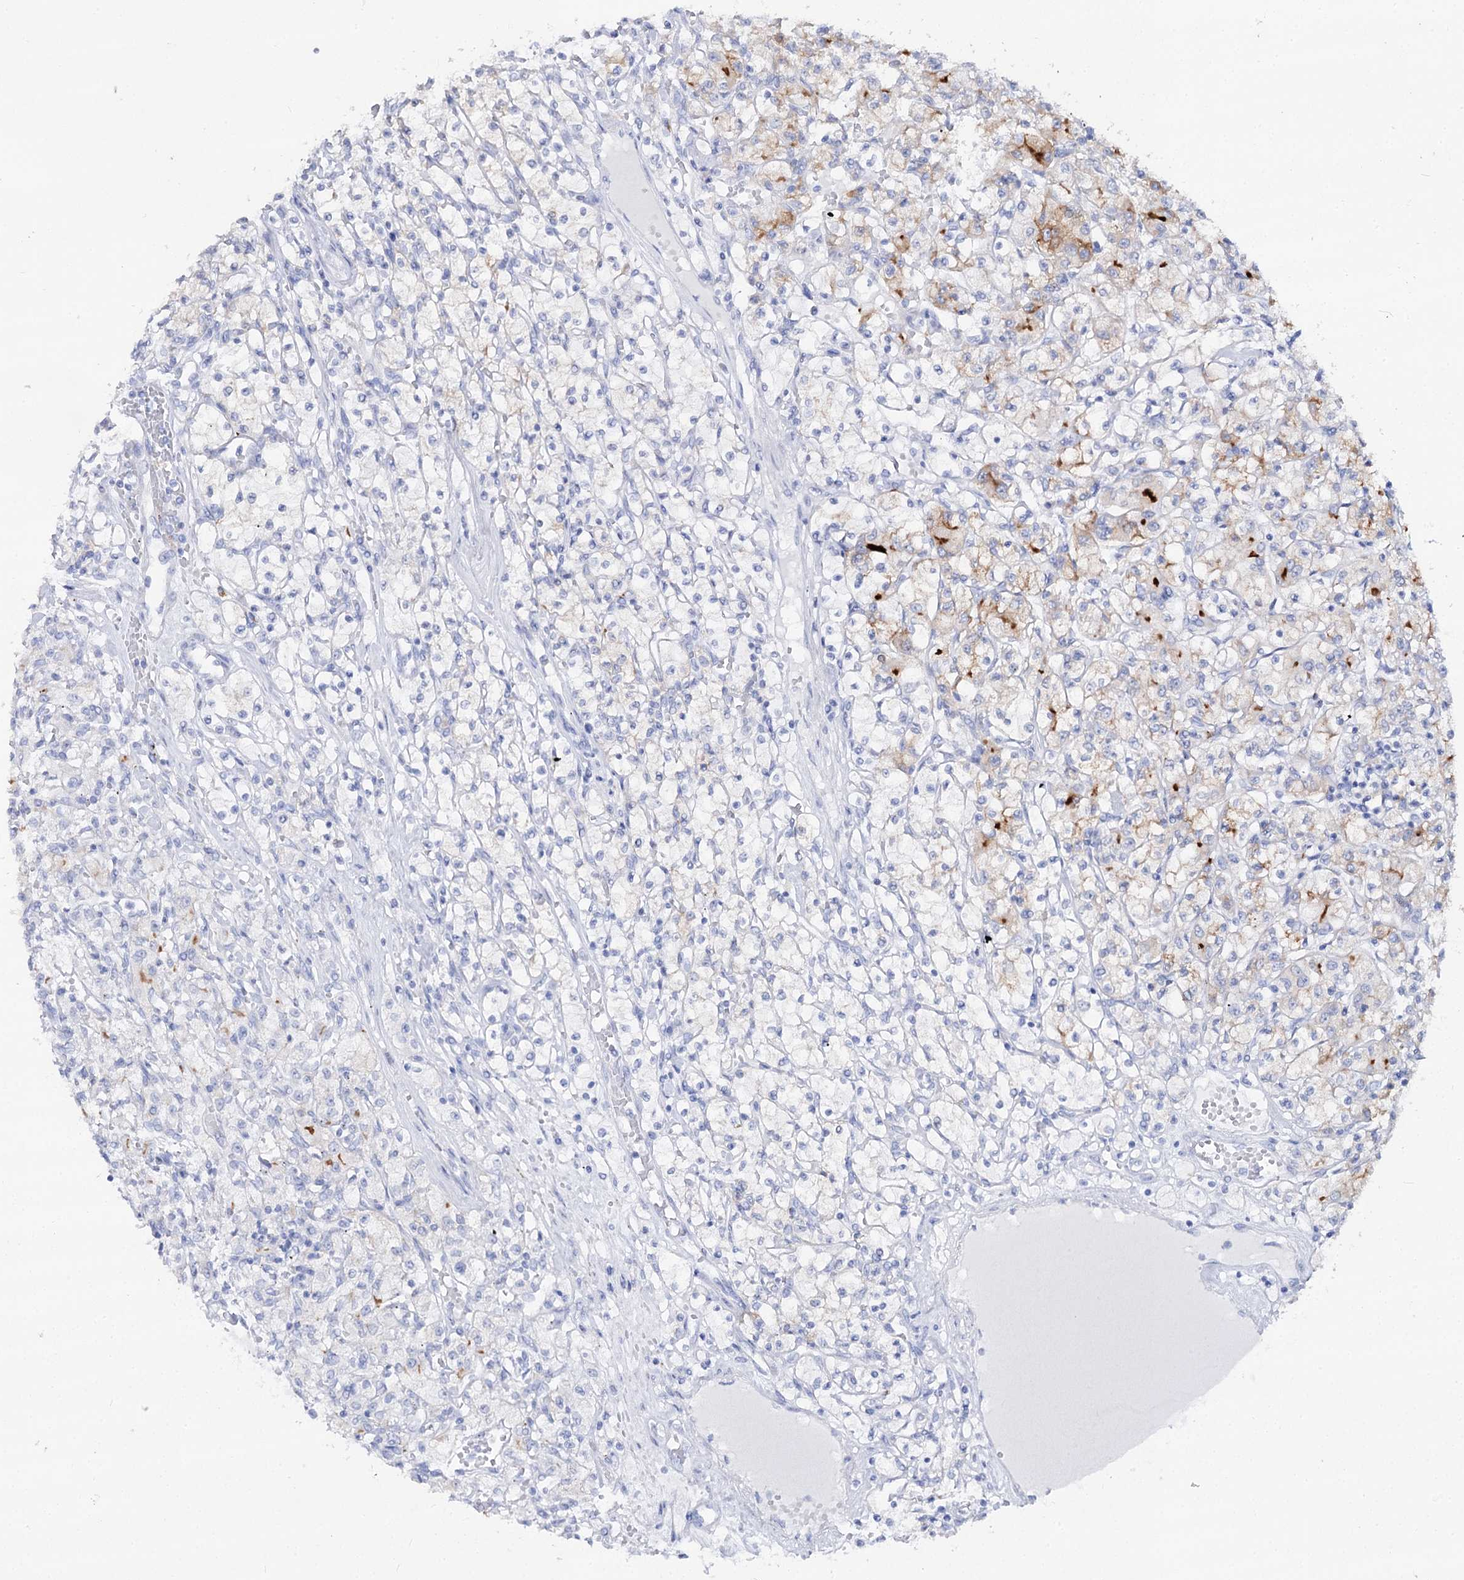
{"staining": {"intensity": "moderate", "quantity": "<25%", "location": "cytoplasmic/membranous"}, "tissue": "renal cancer", "cell_type": "Tumor cells", "image_type": "cancer", "snomed": [{"axis": "morphology", "description": "Adenocarcinoma, NOS"}, {"axis": "topography", "description": "Kidney"}], "caption": "About <25% of tumor cells in human adenocarcinoma (renal) reveal moderate cytoplasmic/membranous protein expression as visualized by brown immunohistochemical staining.", "gene": "SLC3A1", "patient": {"sex": "female", "age": 59}}